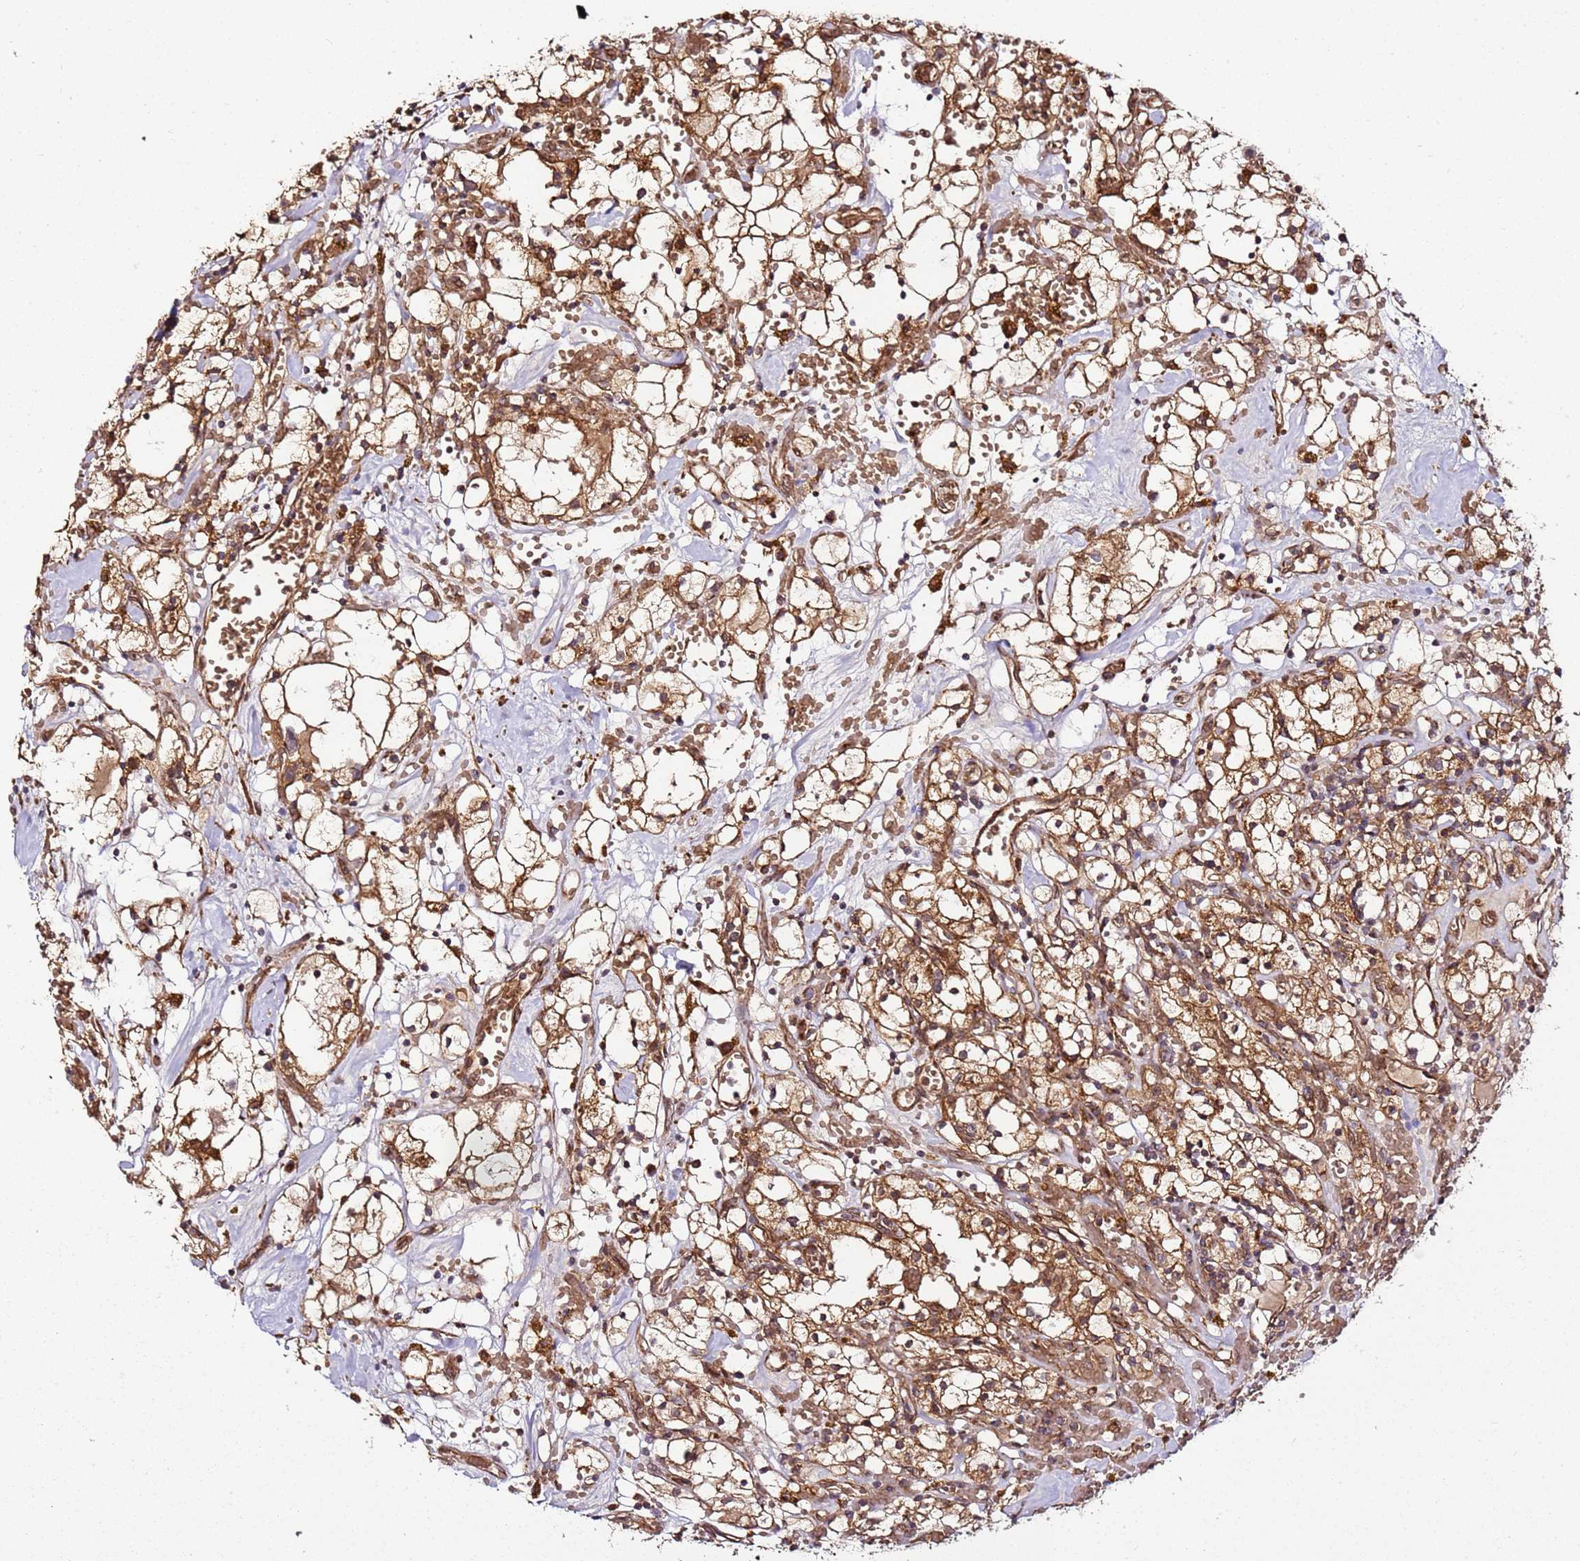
{"staining": {"intensity": "strong", "quantity": ">75%", "location": "cytoplasmic/membranous,nuclear"}, "tissue": "renal cancer", "cell_type": "Tumor cells", "image_type": "cancer", "snomed": [{"axis": "morphology", "description": "Adenocarcinoma, NOS"}, {"axis": "topography", "description": "Kidney"}], "caption": "IHC (DAB (3,3'-diaminobenzidine)) staining of human renal cancer (adenocarcinoma) displays strong cytoplasmic/membranous and nuclear protein expression in approximately >75% of tumor cells.", "gene": "TM2D2", "patient": {"sex": "male", "age": 56}}